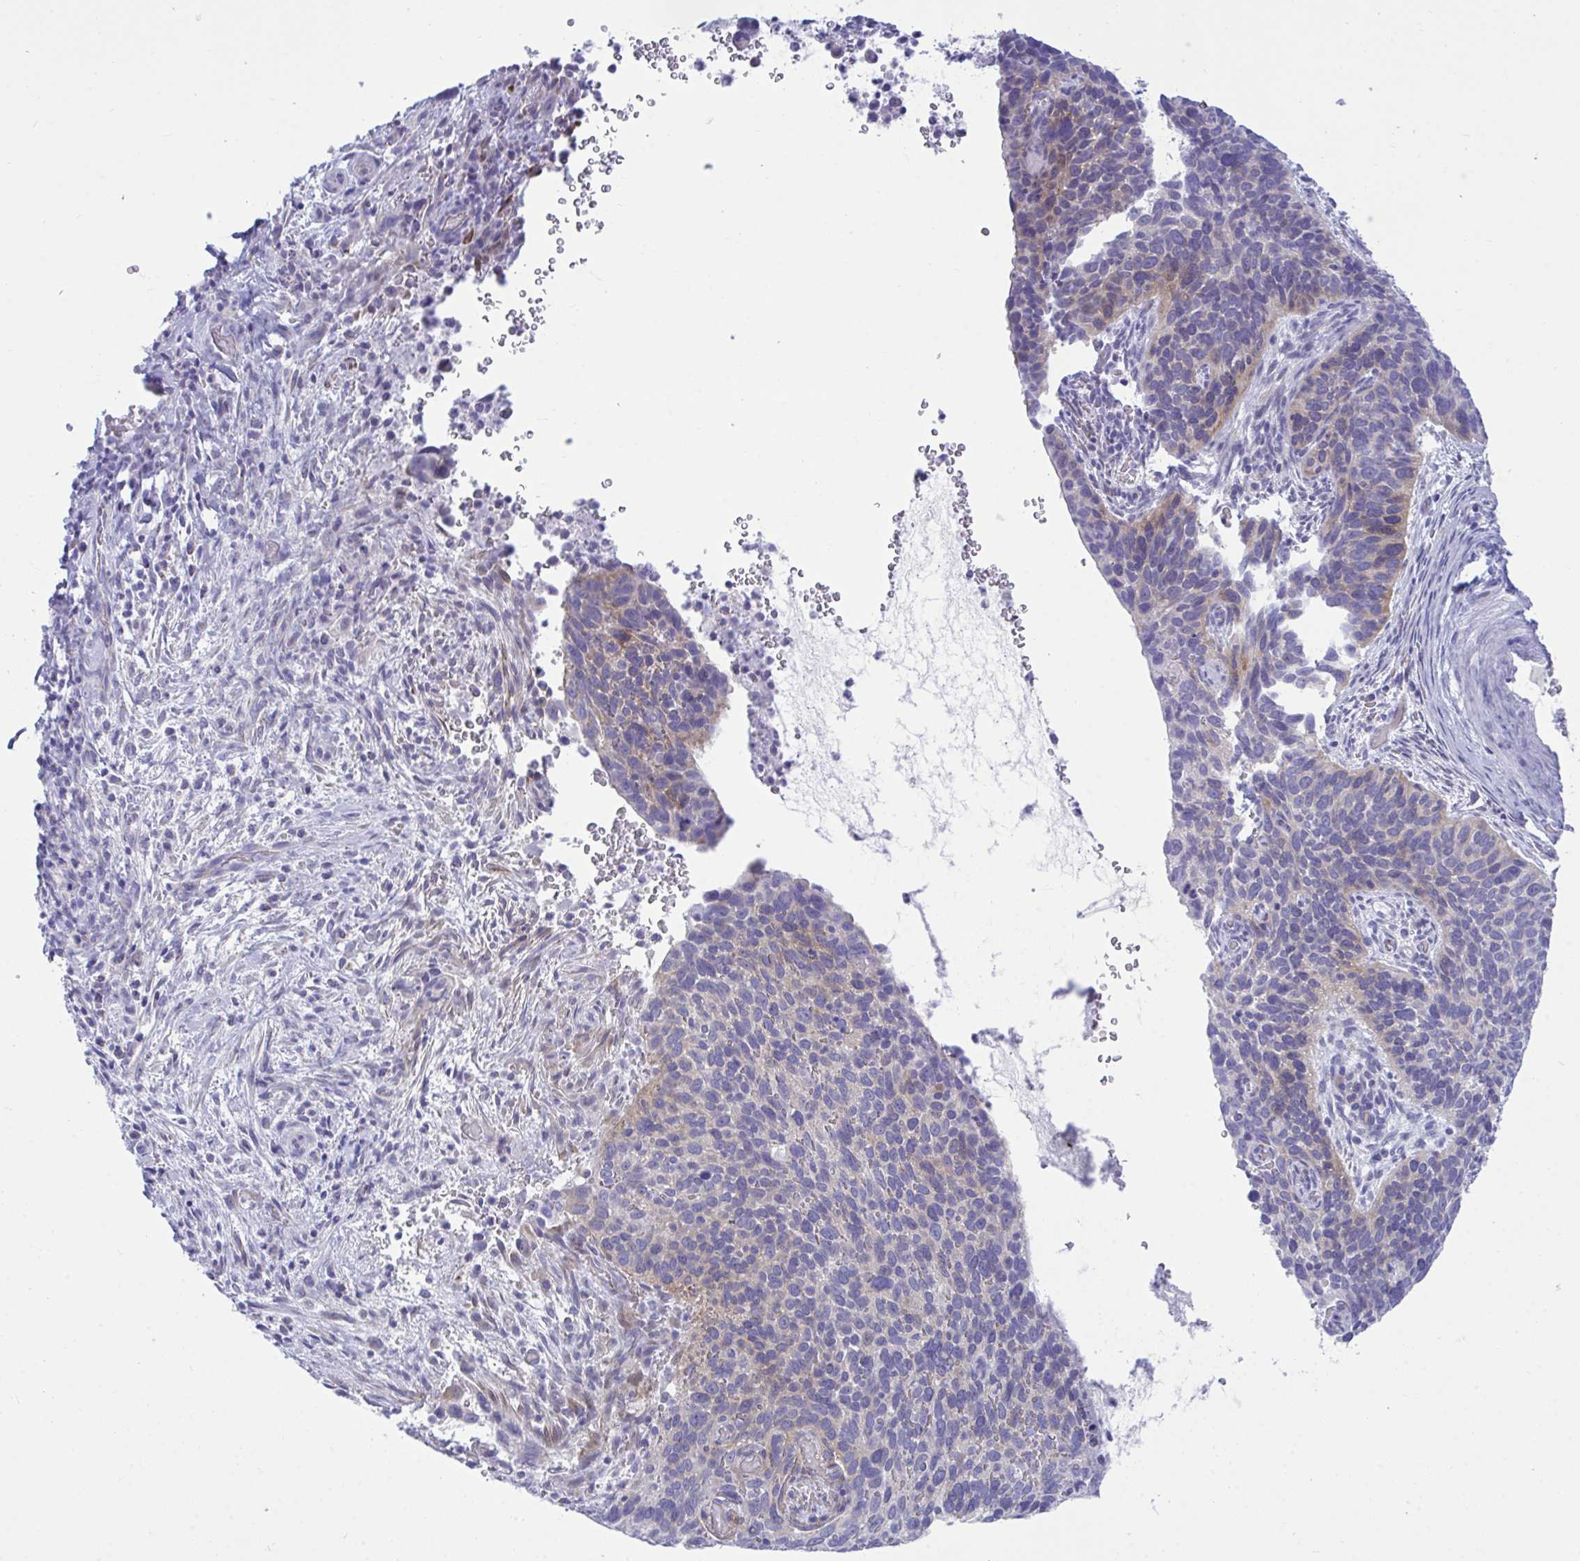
{"staining": {"intensity": "negative", "quantity": "none", "location": "none"}, "tissue": "cervical cancer", "cell_type": "Tumor cells", "image_type": "cancer", "snomed": [{"axis": "morphology", "description": "Squamous cell carcinoma, NOS"}, {"axis": "topography", "description": "Cervix"}], "caption": "Cervical squamous cell carcinoma was stained to show a protein in brown. There is no significant expression in tumor cells.", "gene": "MED9", "patient": {"sex": "female", "age": 51}}